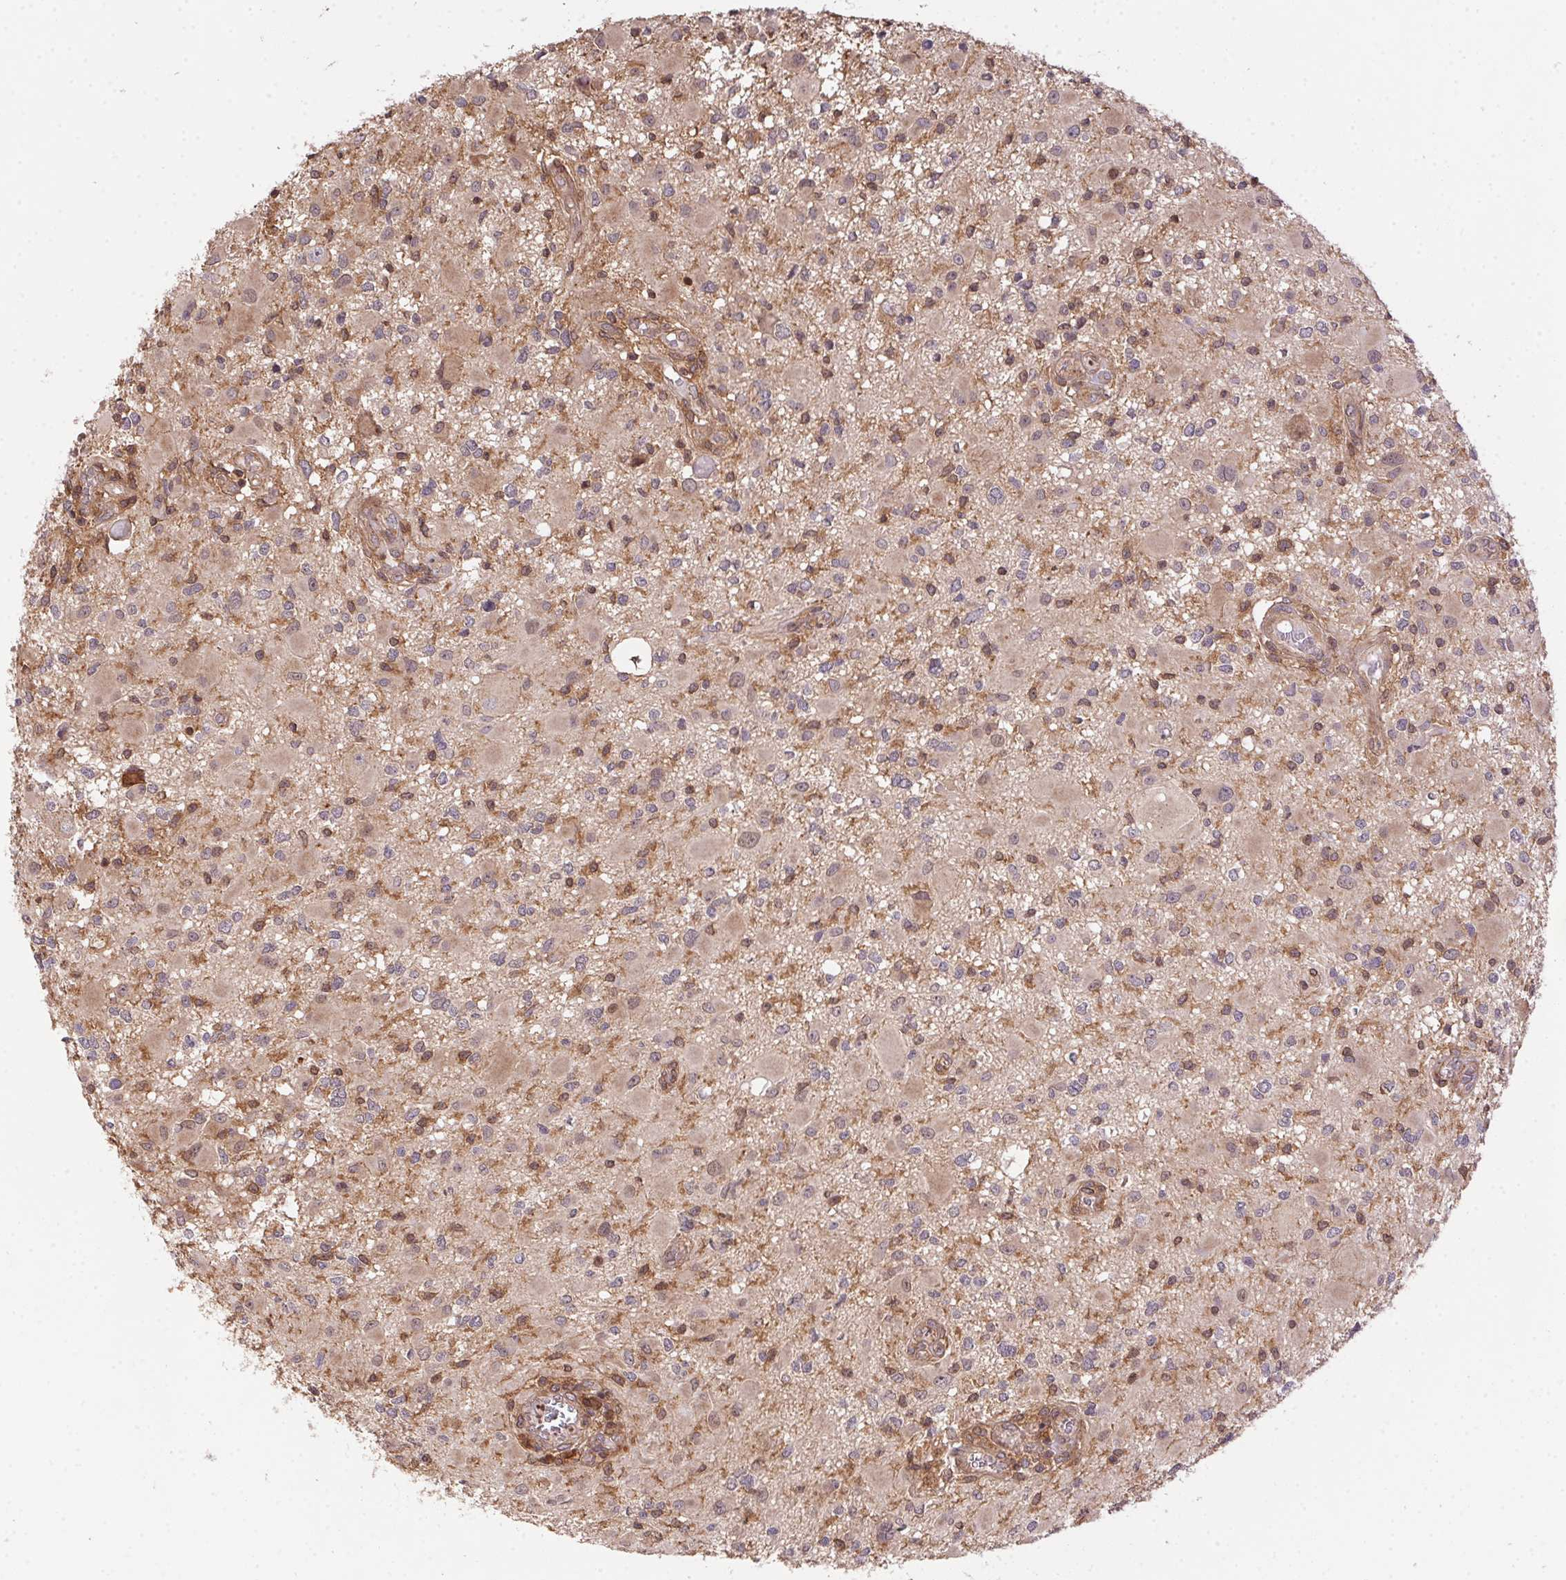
{"staining": {"intensity": "weak", "quantity": "<25%", "location": "nuclear"}, "tissue": "glioma", "cell_type": "Tumor cells", "image_type": "cancer", "snomed": [{"axis": "morphology", "description": "Glioma, malignant, High grade"}, {"axis": "topography", "description": "Brain"}], "caption": "An immunohistochemistry micrograph of high-grade glioma (malignant) is shown. There is no staining in tumor cells of high-grade glioma (malignant).", "gene": "MEX3D", "patient": {"sex": "male", "age": 54}}